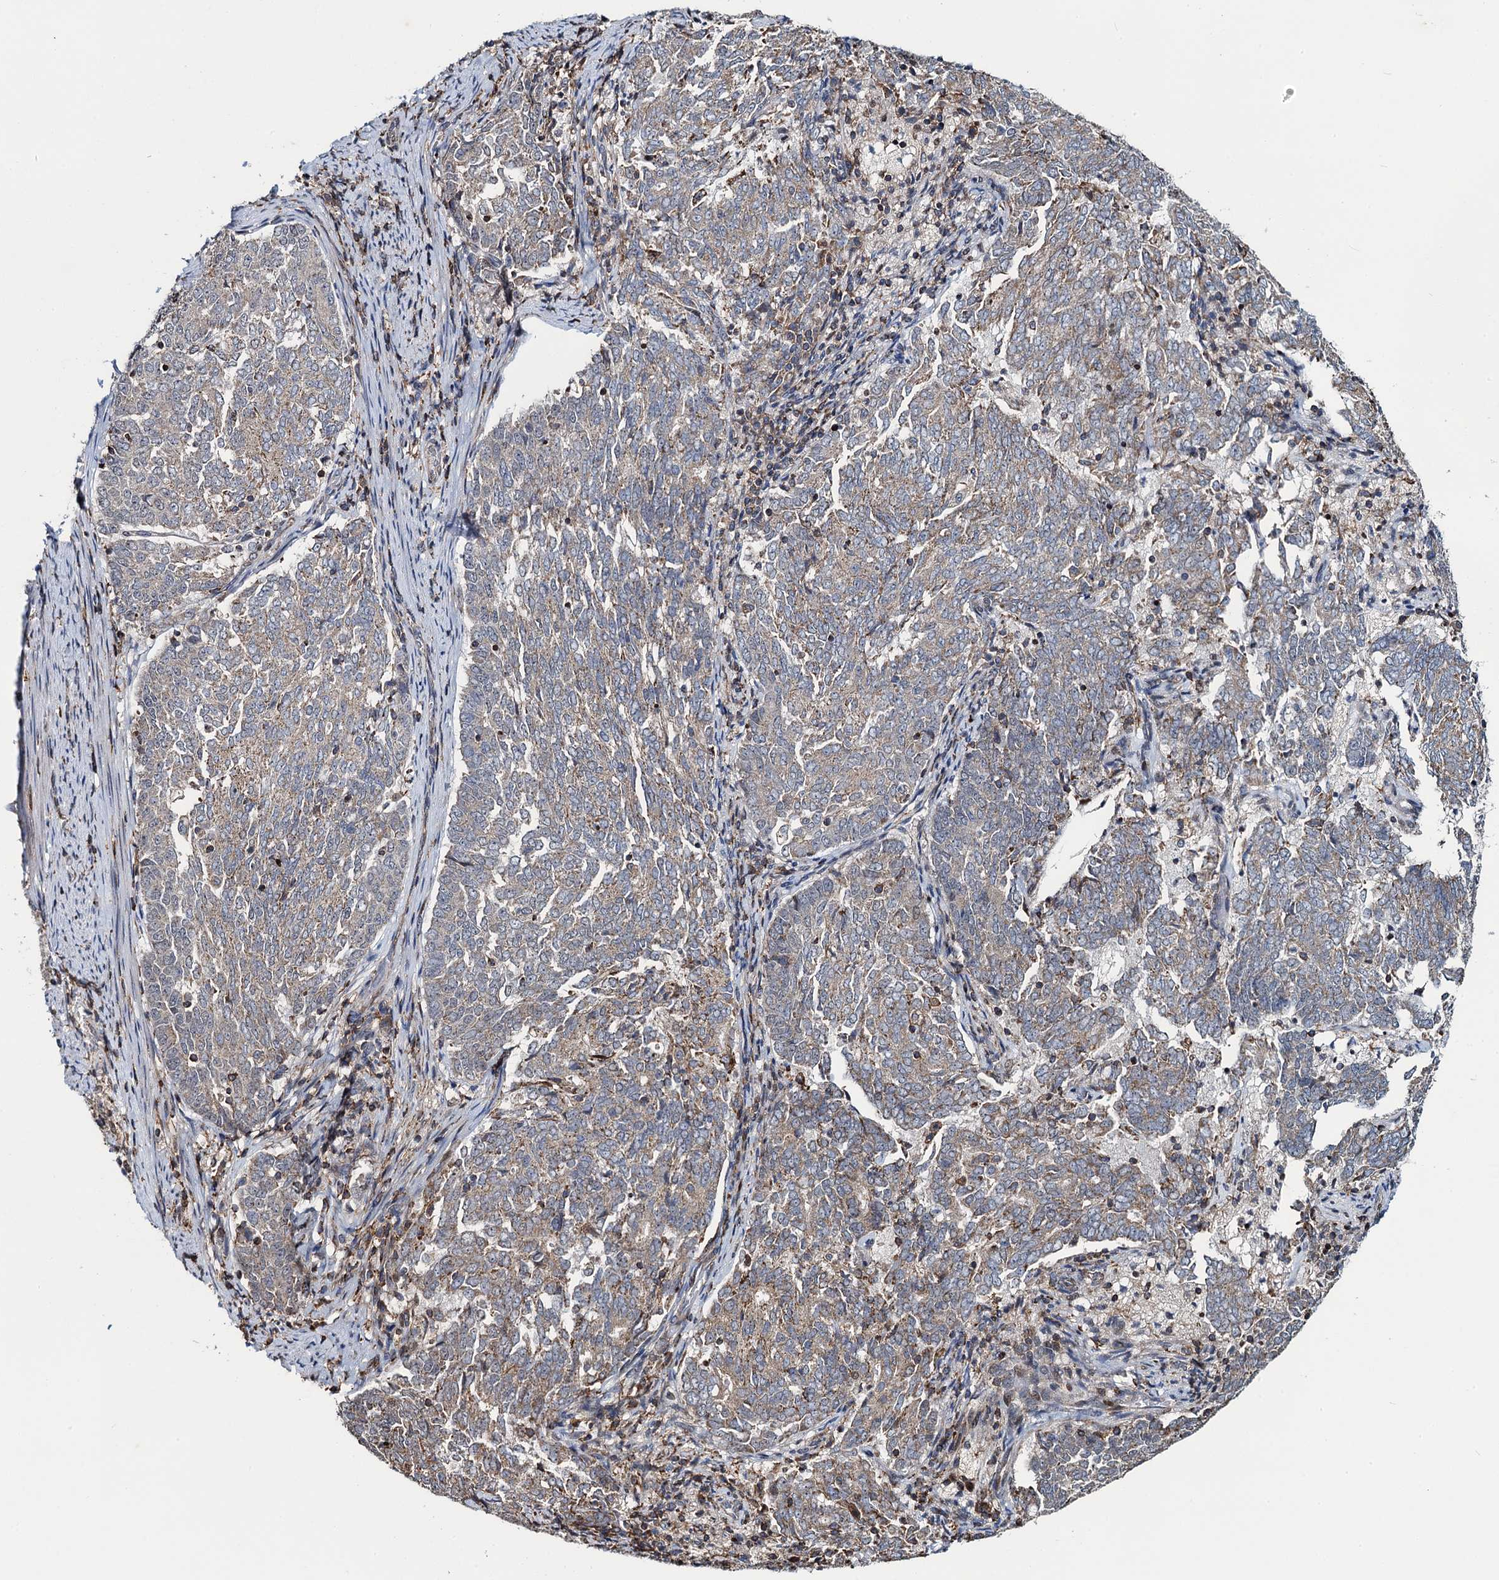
{"staining": {"intensity": "weak", "quantity": "<25%", "location": "cytoplasmic/membranous"}, "tissue": "endometrial cancer", "cell_type": "Tumor cells", "image_type": "cancer", "snomed": [{"axis": "morphology", "description": "Adenocarcinoma, NOS"}, {"axis": "topography", "description": "Endometrium"}], "caption": "Photomicrograph shows no significant protein expression in tumor cells of endometrial cancer.", "gene": "CCDC102A", "patient": {"sex": "female", "age": 80}}